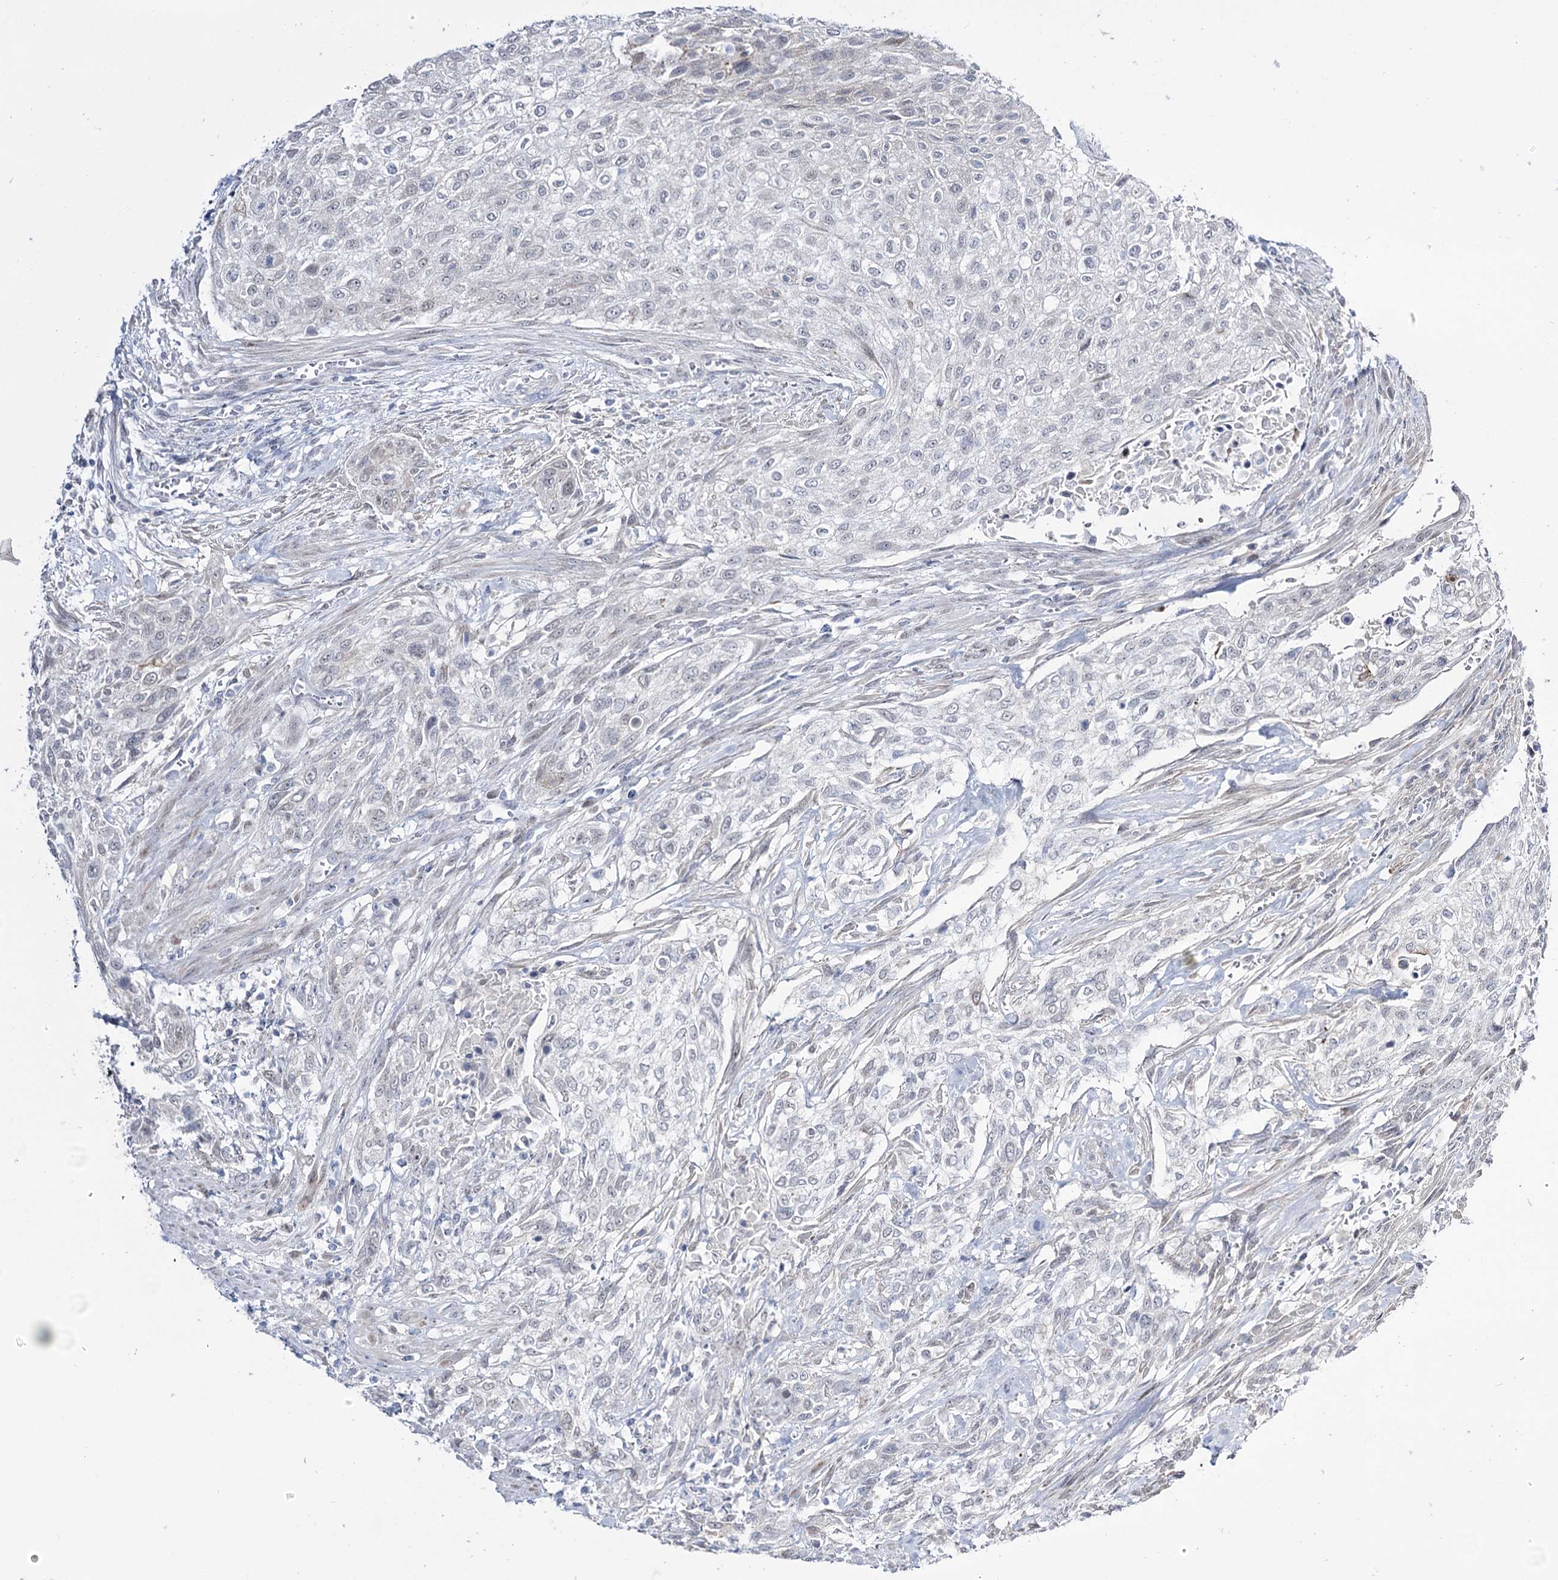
{"staining": {"intensity": "negative", "quantity": "none", "location": "none"}, "tissue": "urothelial cancer", "cell_type": "Tumor cells", "image_type": "cancer", "snomed": [{"axis": "morphology", "description": "Urothelial carcinoma, High grade"}, {"axis": "topography", "description": "Urinary bladder"}], "caption": "A high-resolution photomicrograph shows immunohistochemistry (IHC) staining of urothelial cancer, which displays no significant positivity in tumor cells. (DAB (3,3'-diaminobenzidine) immunohistochemistry (IHC) with hematoxylin counter stain).", "gene": "RBM15B", "patient": {"sex": "male", "age": 35}}